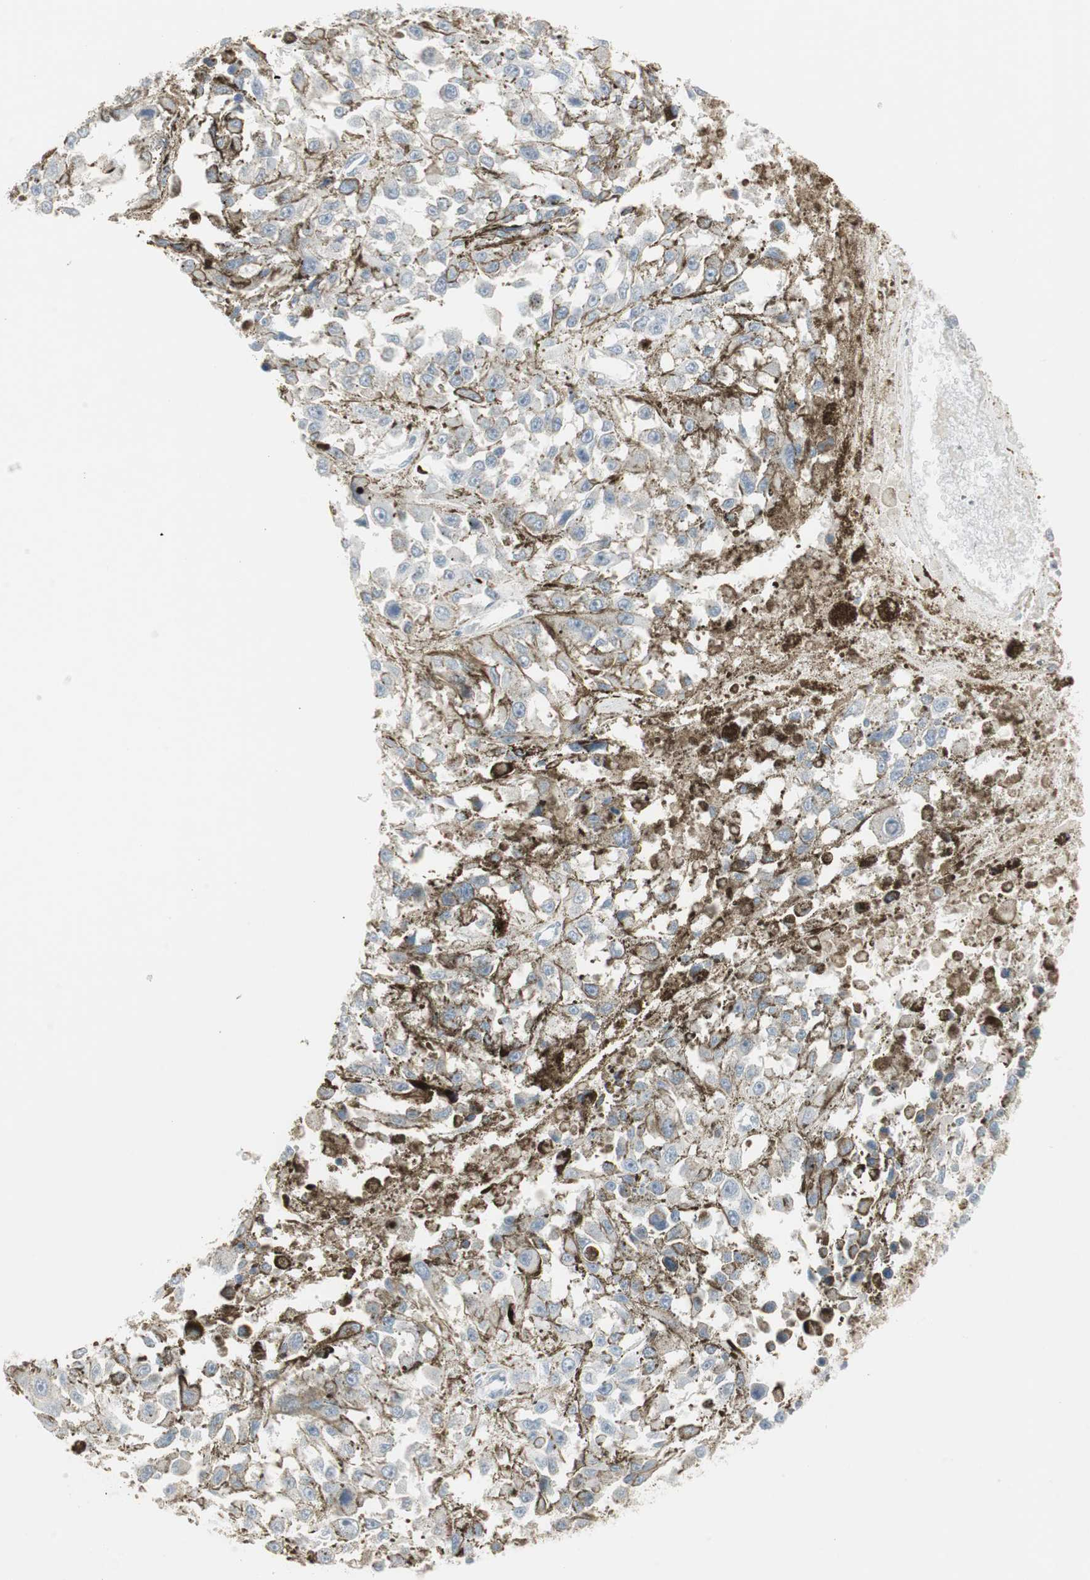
{"staining": {"intensity": "negative", "quantity": "none", "location": "none"}, "tissue": "melanoma", "cell_type": "Tumor cells", "image_type": "cancer", "snomed": [{"axis": "morphology", "description": "Malignant melanoma, Metastatic site"}, {"axis": "topography", "description": "Lymph node"}], "caption": "This micrograph is of melanoma stained with IHC to label a protein in brown with the nuclei are counter-stained blue. There is no positivity in tumor cells.", "gene": "DMPK", "patient": {"sex": "male", "age": 59}}